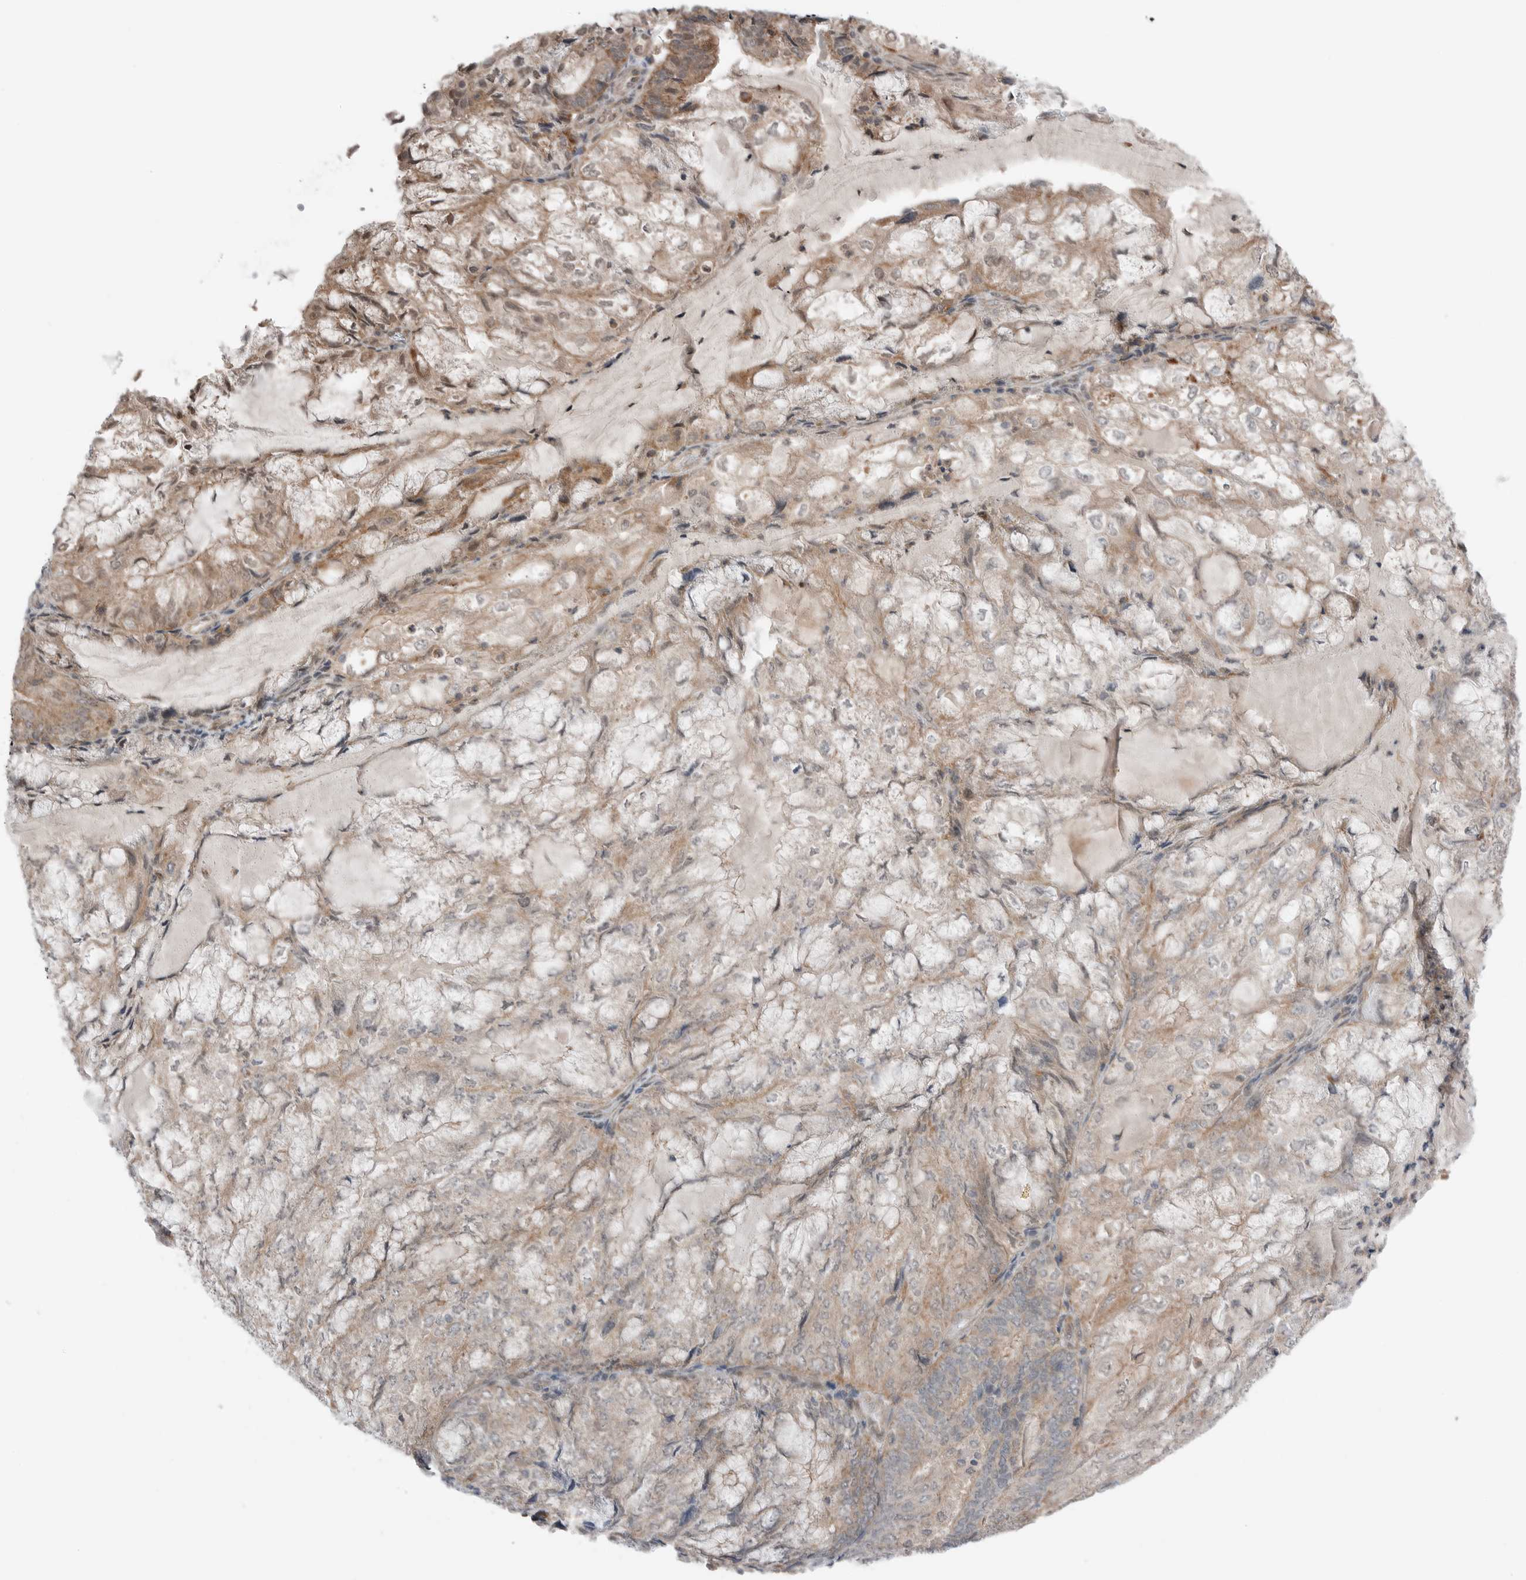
{"staining": {"intensity": "moderate", "quantity": ">75%", "location": "cytoplasmic/membranous"}, "tissue": "endometrial cancer", "cell_type": "Tumor cells", "image_type": "cancer", "snomed": [{"axis": "morphology", "description": "Adenocarcinoma, NOS"}, {"axis": "topography", "description": "Endometrium"}], "caption": "Endometrial cancer stained for a protein (brown) reveals moderate cytoplasmic/membranous positive expression in about >75% of tumor cells.", "gene": "NTAQ1", "patient": {"sex": "female", "age": 81}}